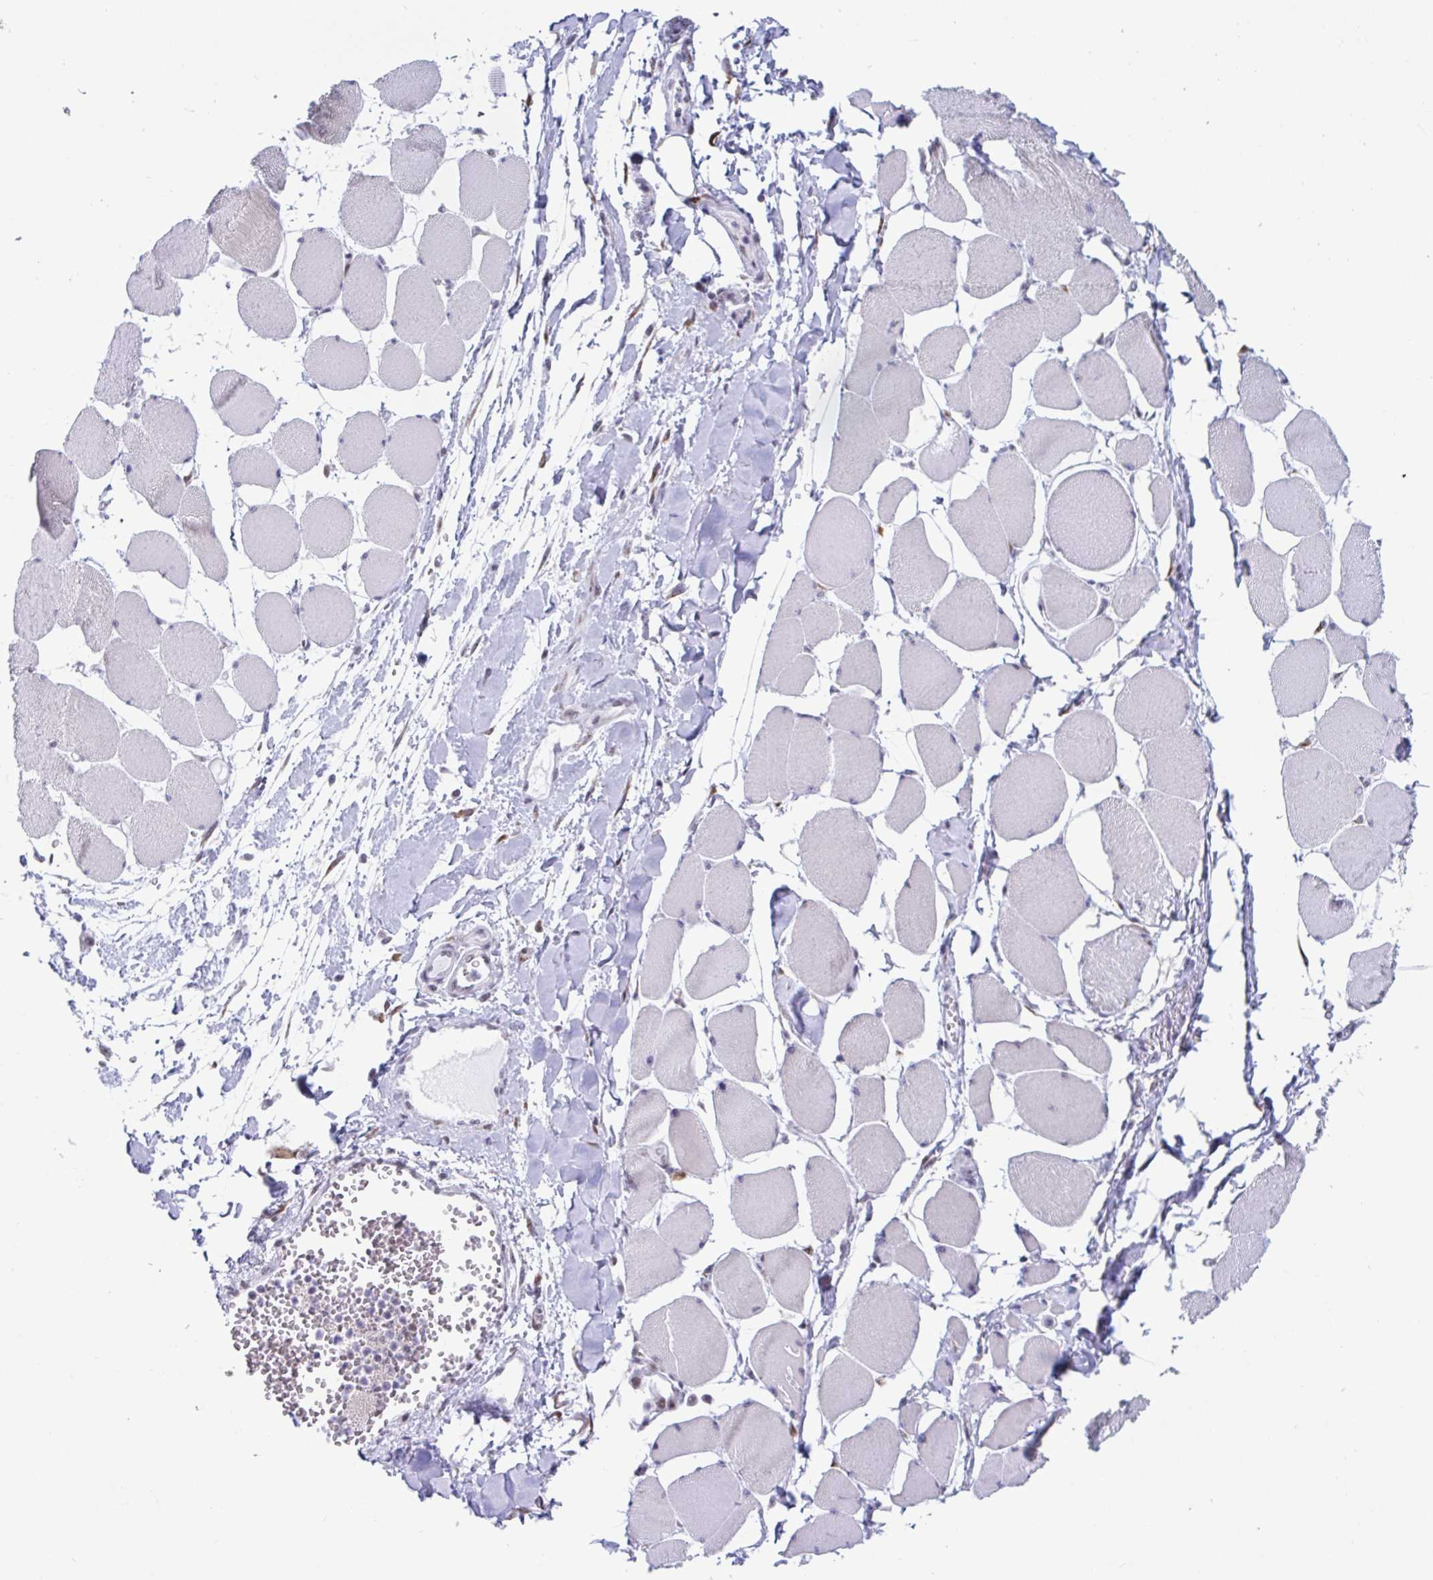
{"staining": {"intensity": "negative", "quantity": "none", "location": "none"}, "tissue": "skeletal muscle", "cell_type": "Myocytes", "image_type": "normal", "snomed": [{"axis": "morphology", "description": "Normal tissue, NOS"}, {"axis": "topography", "description": "Skeletal muscle"}], "caption": "High power microscopy micrograph of an immunohistochemistry micrograph of normal skeletal muscle, revealing no significant staining in myocytes.", "gene": "WDR72", "patient": {"sex": "female", "age": 75}}